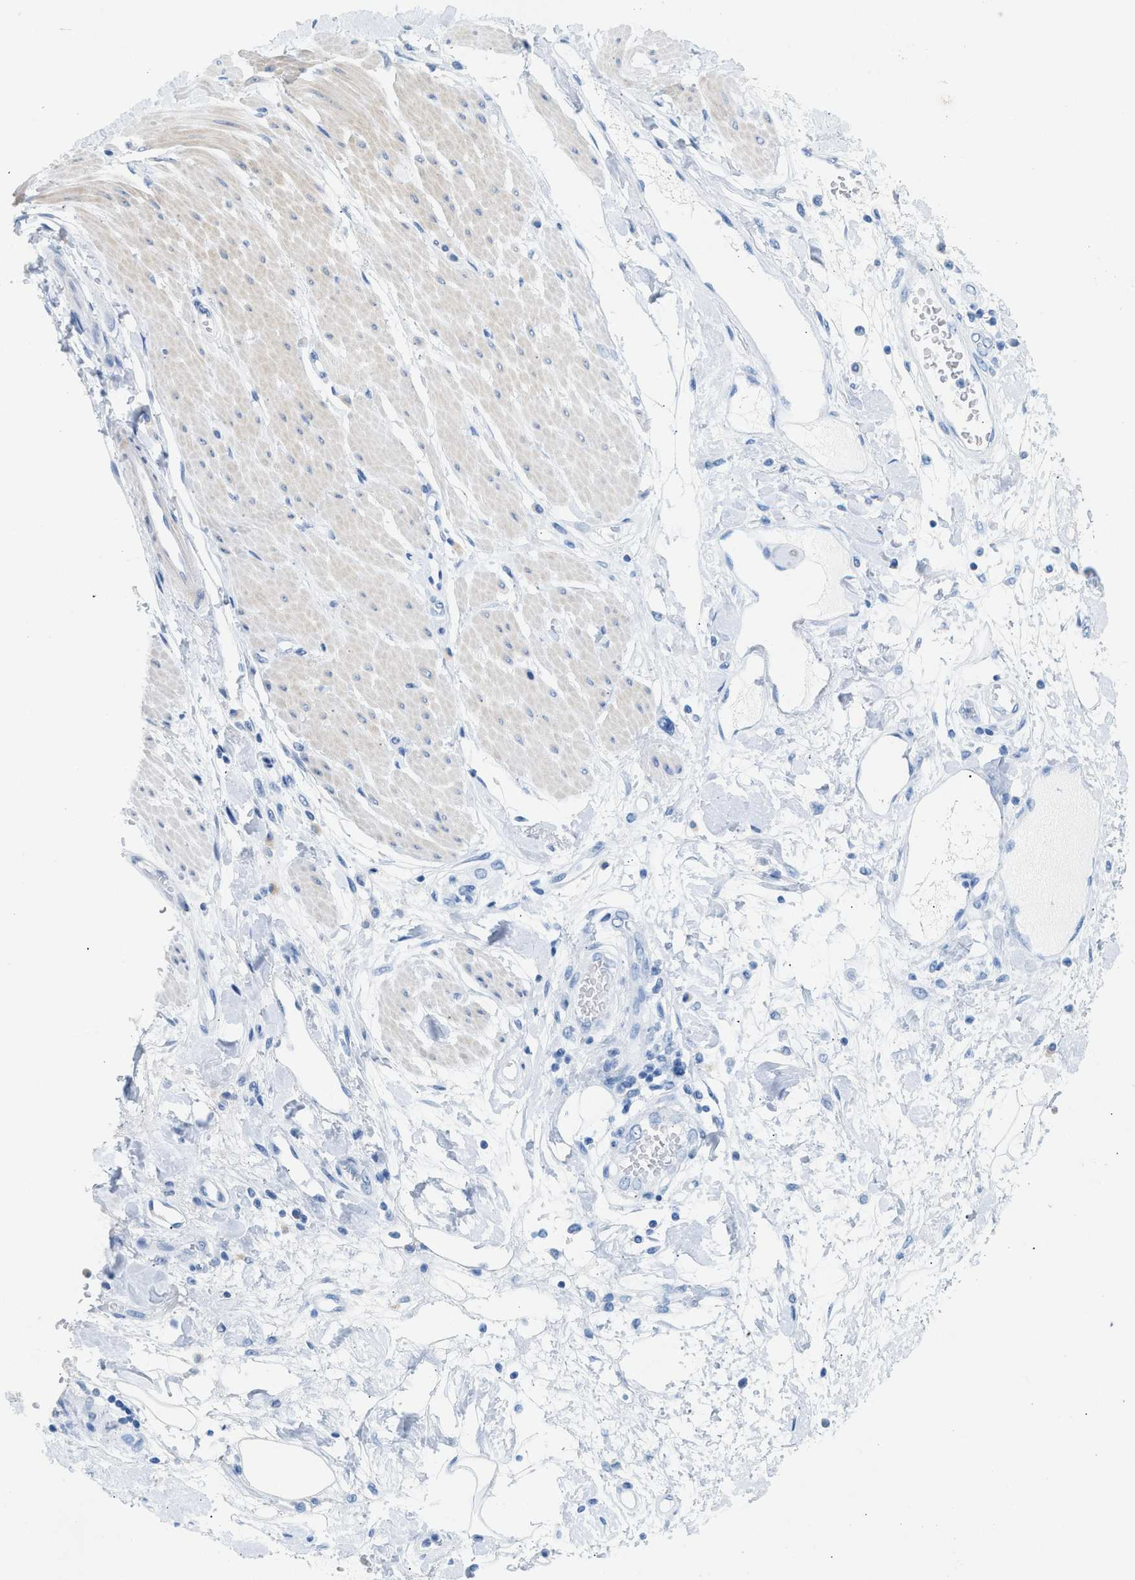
{"staining": {"intensity": "negative", "quantity": "none", "location": "none"}, "tissue": "adipose tissue", "cell_type": "Adipocytes", "image_type": "normal", "snomed": [{"axis": "morphology", "description": "Normal tissue, NOS"}, {"axis": "morphology", "description": "Adenocarcinoma, NOS"}, {"axis": "topography", "description": "Duodenum"}, {"axis": "topography", "description": "Peripheral nerve tissue"}], "caption": "Histopathology image shows no protein positivity in adipocytes of benign adipose tissue. (Brightfield microscopy of DAB immunohistochemistry (IHC) at high magnification).", "gene": "HHATL", "patient": {"sex": "female", "age": 60}}